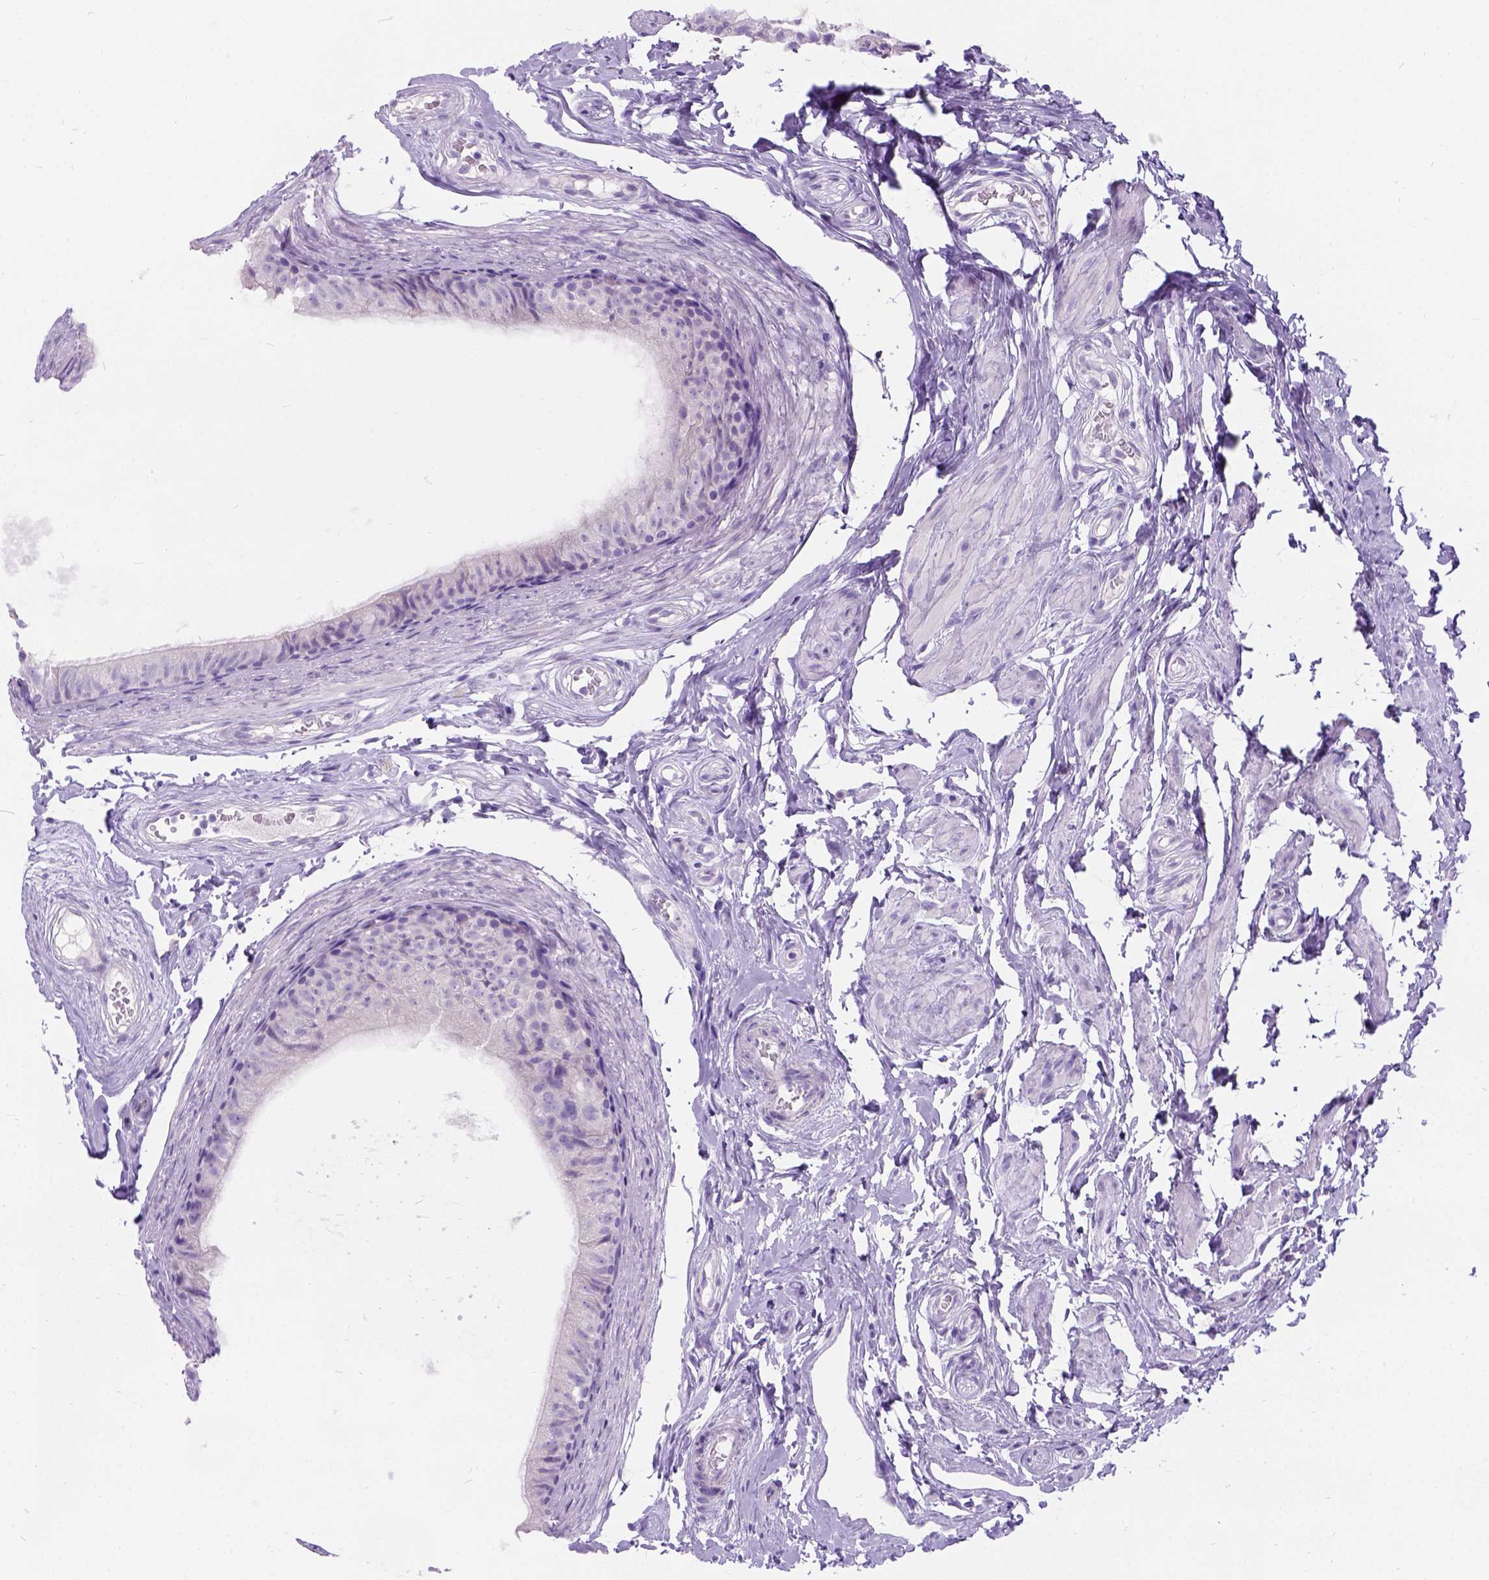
{"staining": {"intensity": "negative", "quantity": "none", "location": "none"}, "tissue": "epididymis", "cell_type": "Glandular cells", "image_type": "normal", "snomed": [{"axis": "morphology", "description": "Normal tissue, NOS"}, {"axis": "topography", "description": "Epididymis"}], "caption": "A high-resolution micrograph shows immunohistochemistry (IHC) staining of unremarkable epididymis, which reveals no significant positivity in glandular cells.", "gene": "C7orf57", "patient": {"sex": "male", "age": 45}}